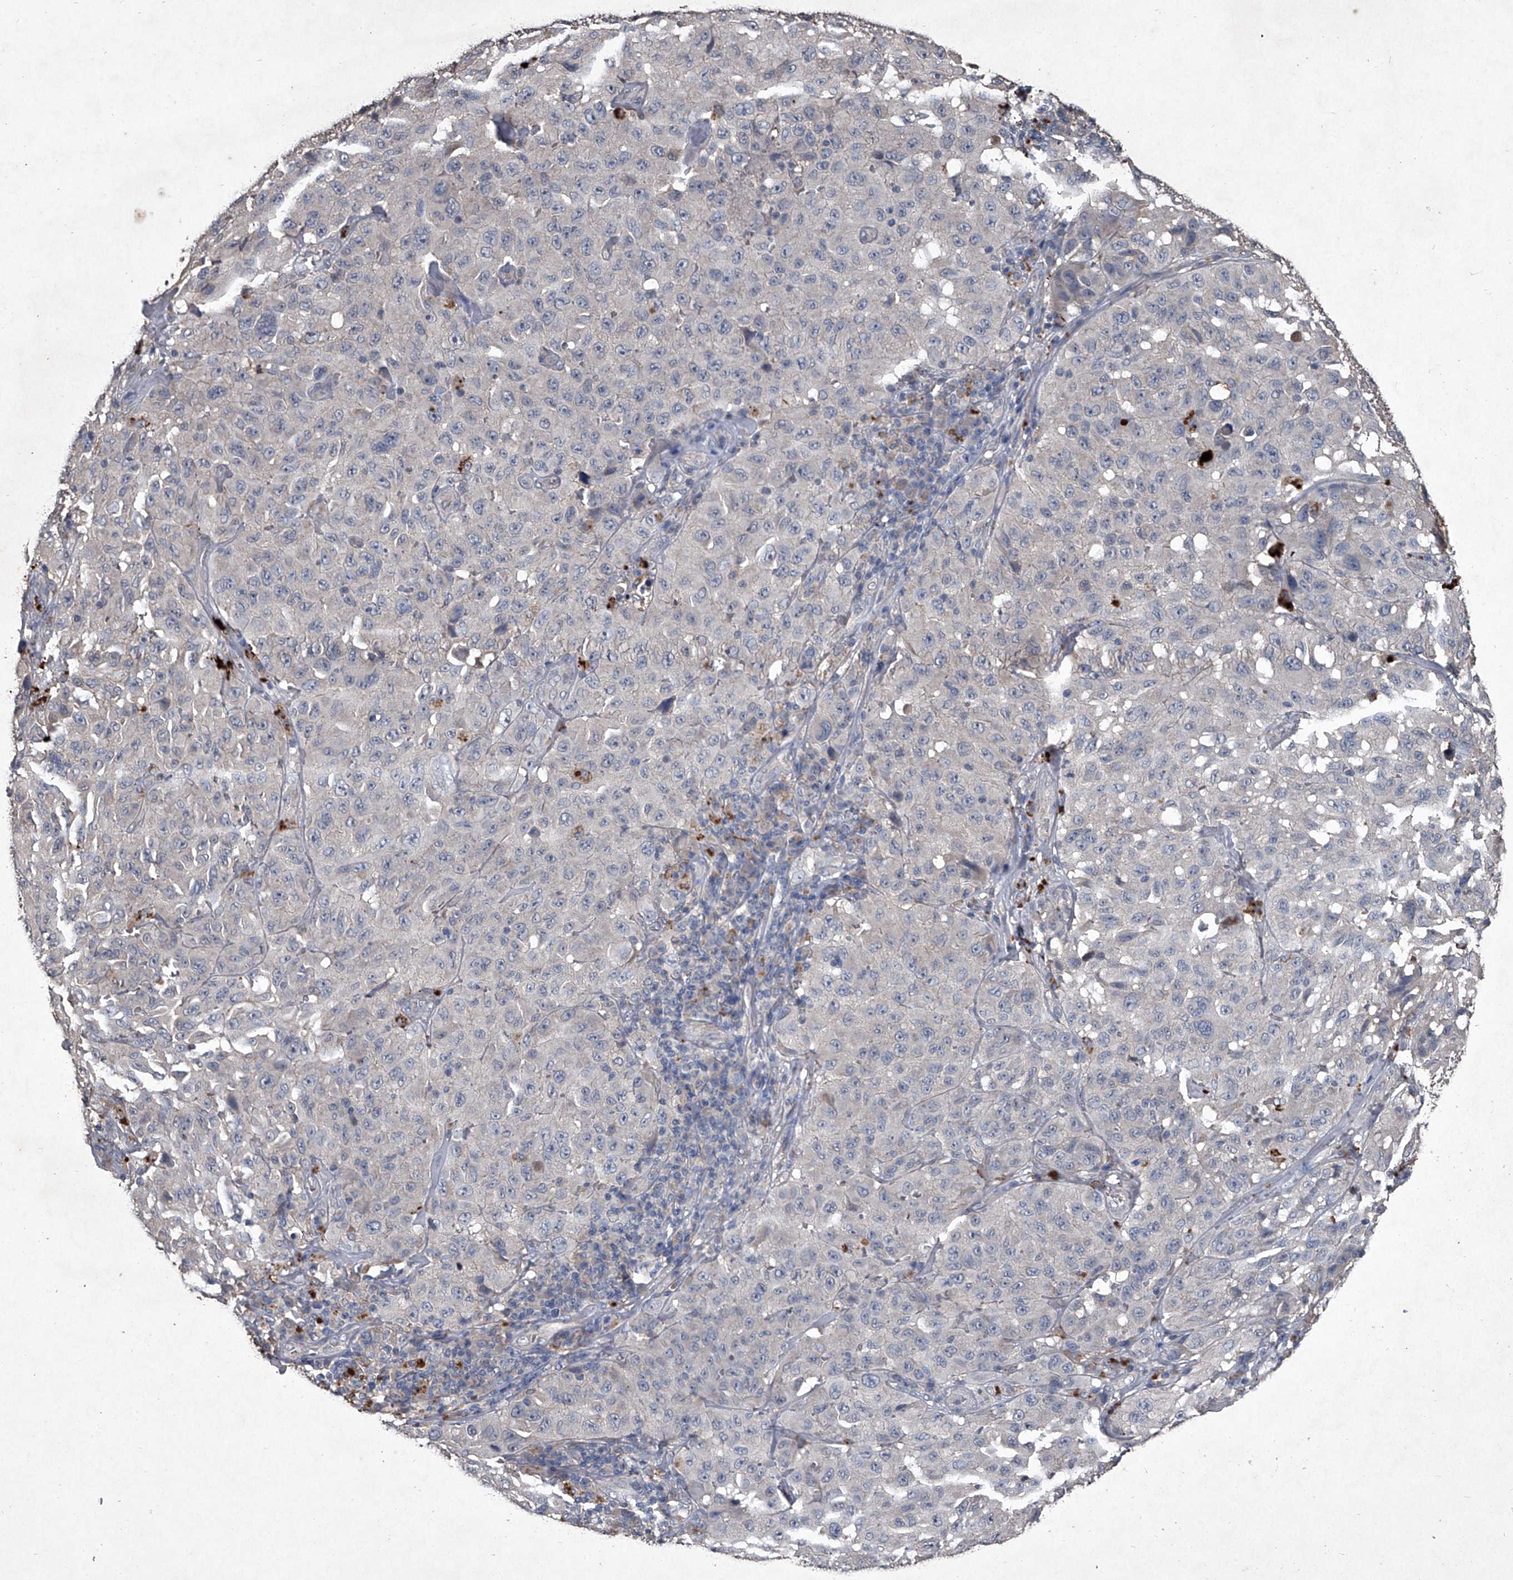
{"staining": {"intensity": "negative", "quantity": "none", "location": "none"}, "tissue": "melanoma", "cell_type": "Tumor cells", "image_type": "cancer", "snomed": [{"axis": "morphology", "description": "Malignant melanoma, NOS"}, {"axis": "topography", "description": "Skin"}], "caption": "Malignant melanoma stained for a protein using IHC shows no positivity tumor cells.", "gene": "MAPKAP1", "patient": {"sex": "male", "age": 66}}